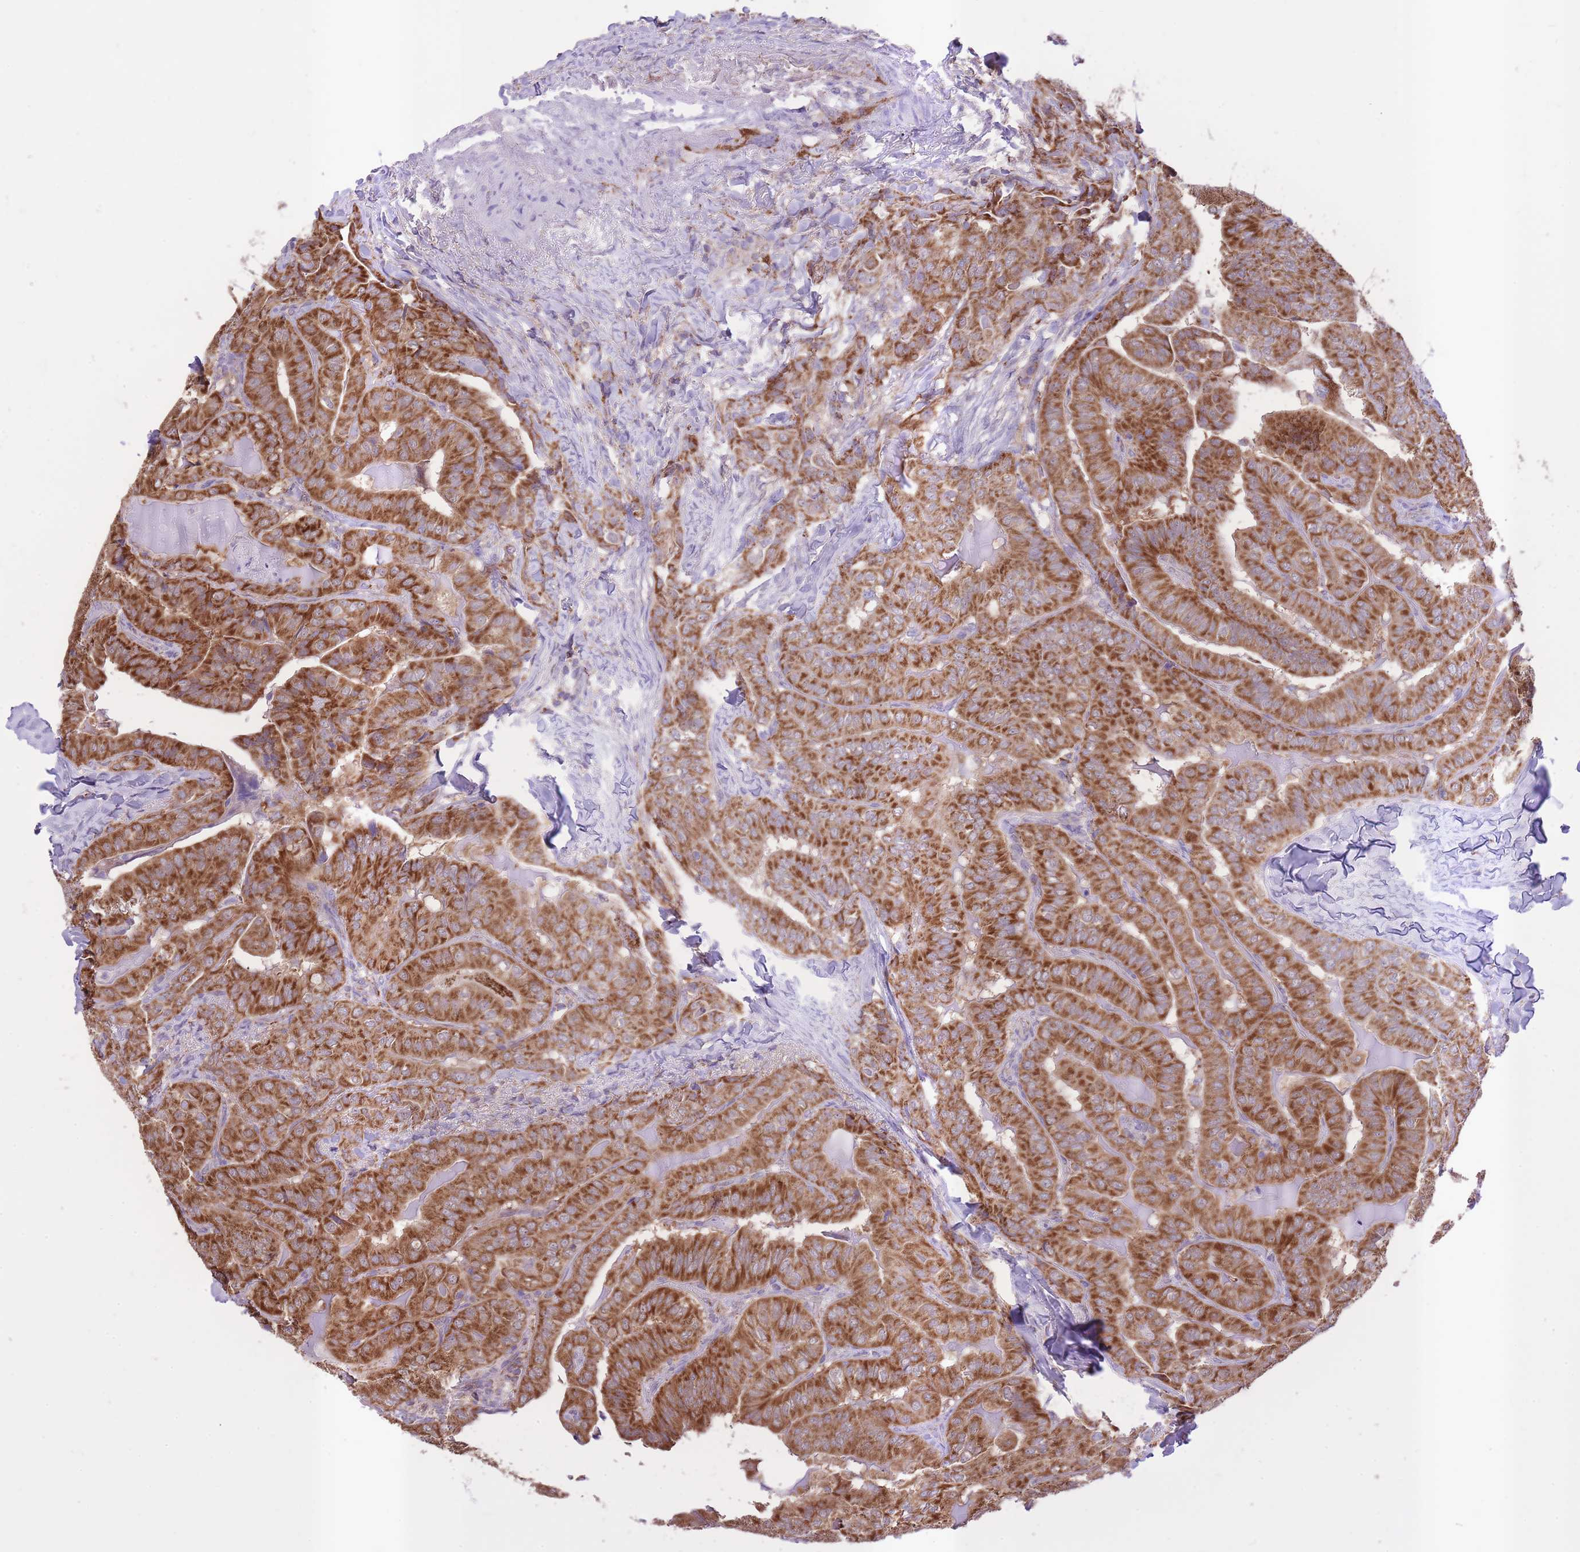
{"staining": {"intensity": "moderate", "quantity": ">75%", "location": "cytoplasmic/membranous"}, "tissue": "thyroid cancer", "cell_type": "Tumor cells", "image_type": "cancer", "snomed": [{"axis": "morphology", "description": "Papillary adenocarcinoma, NOS"}, {"axis": "topography", "description": "Thyroid gland"}], "caption": "Thyroid papillary adenocarcinoma stained with a protein marker displays moderate staining in tumor cells.", "gene": "ST3GAL3", "patient": {"sex": "female", "age": 68}}